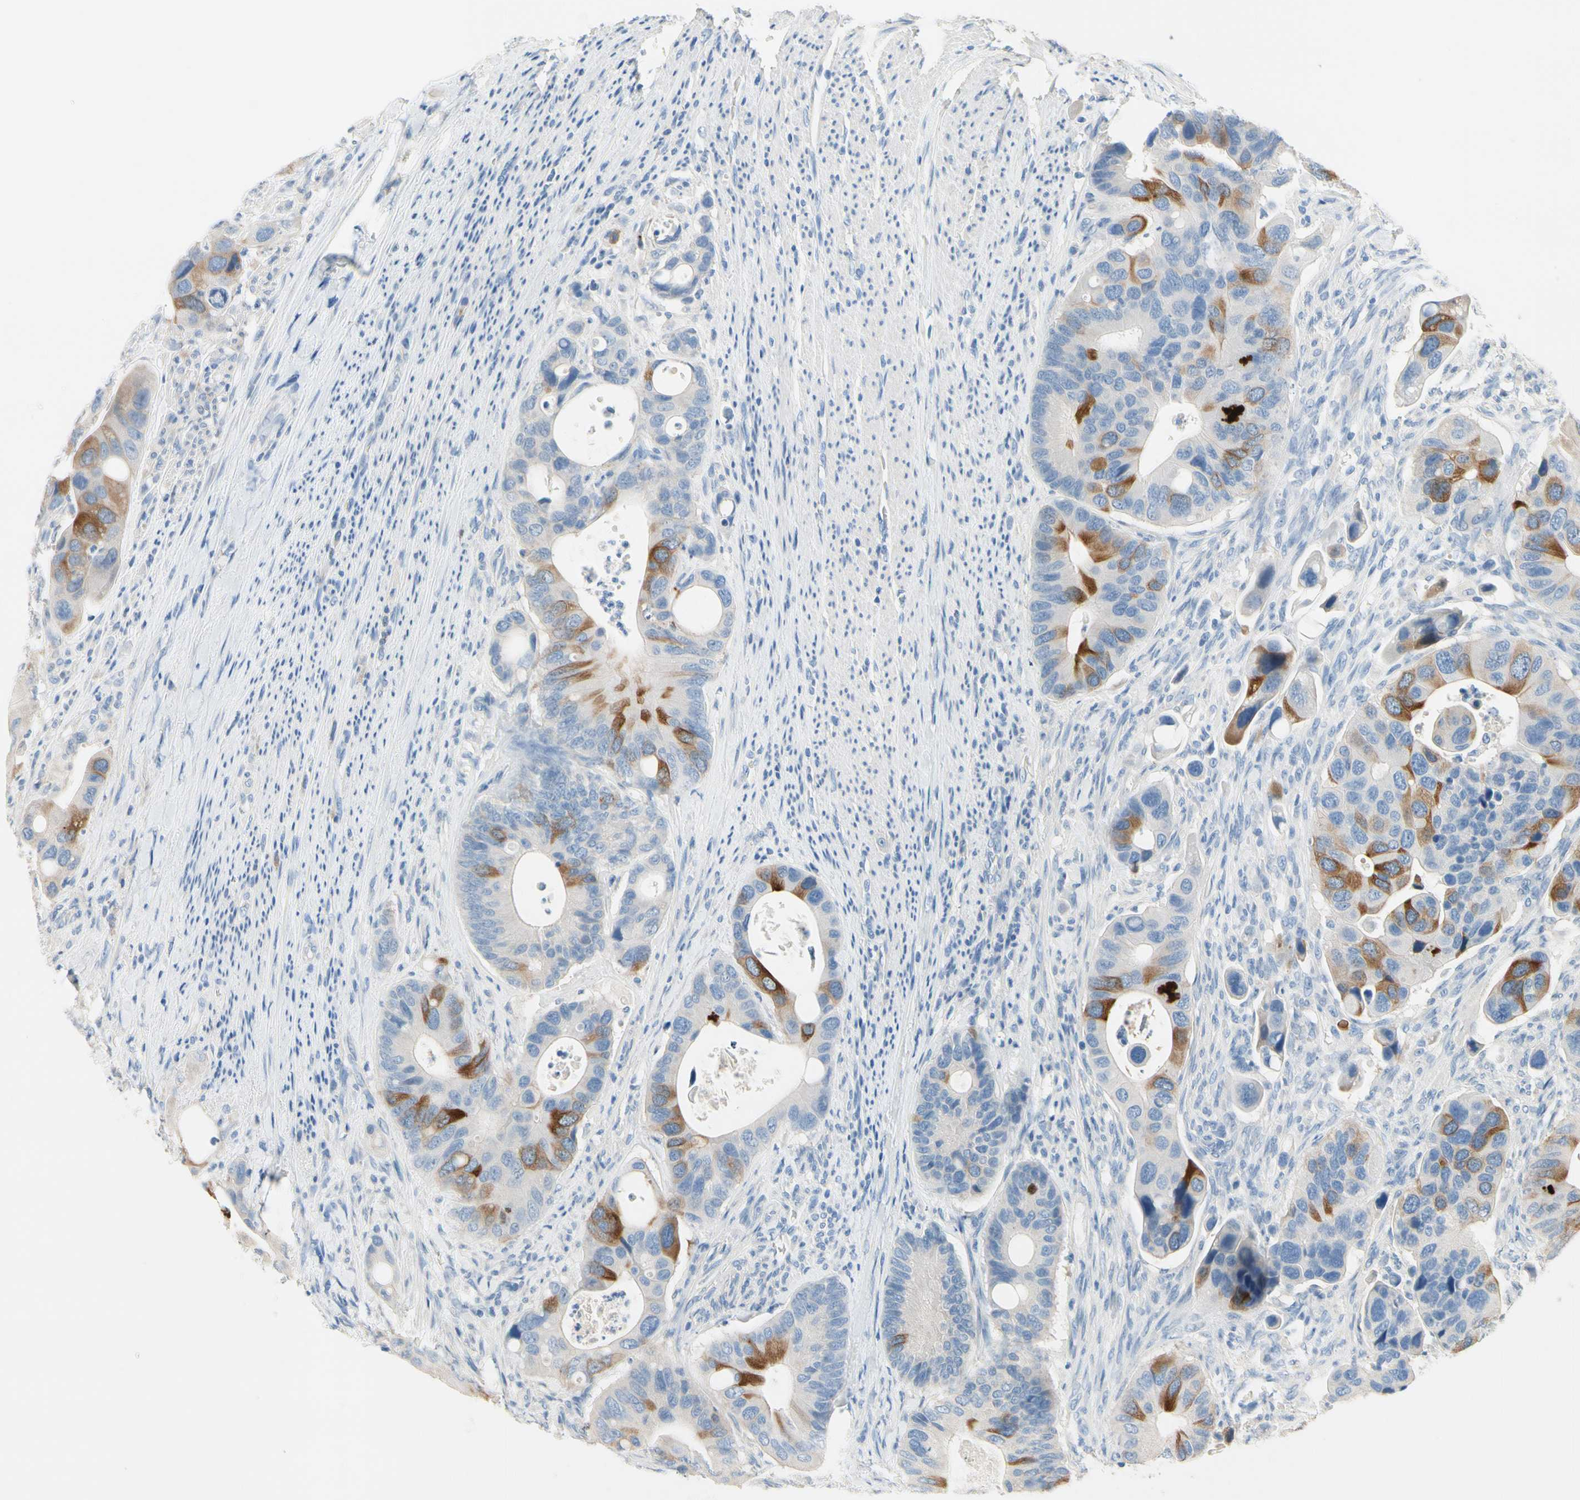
{"staining": {"intensity": "moderate", "quantity": "<25%", "location": "cytoplasmic/membranous"}, "tissue": "colorectal cancer", "cell_type": "Tumor cells", "image_type": "cancer", "snomed": [{"axis": "morphology", "description": "Adenocarcinoma, NOS"}, {"axis": "topography", "description": "Rectum"}], "caption": "DAB (3,3'-diaminobenzidine) immunohistochemical staining of colorectal adenocarcinoma displays moderate cytoplasmic/membranous protein expression in approximately <25% of tumor cells.", "gene": "CKAP2", "patient": {"sex": "female", "age": 57}}